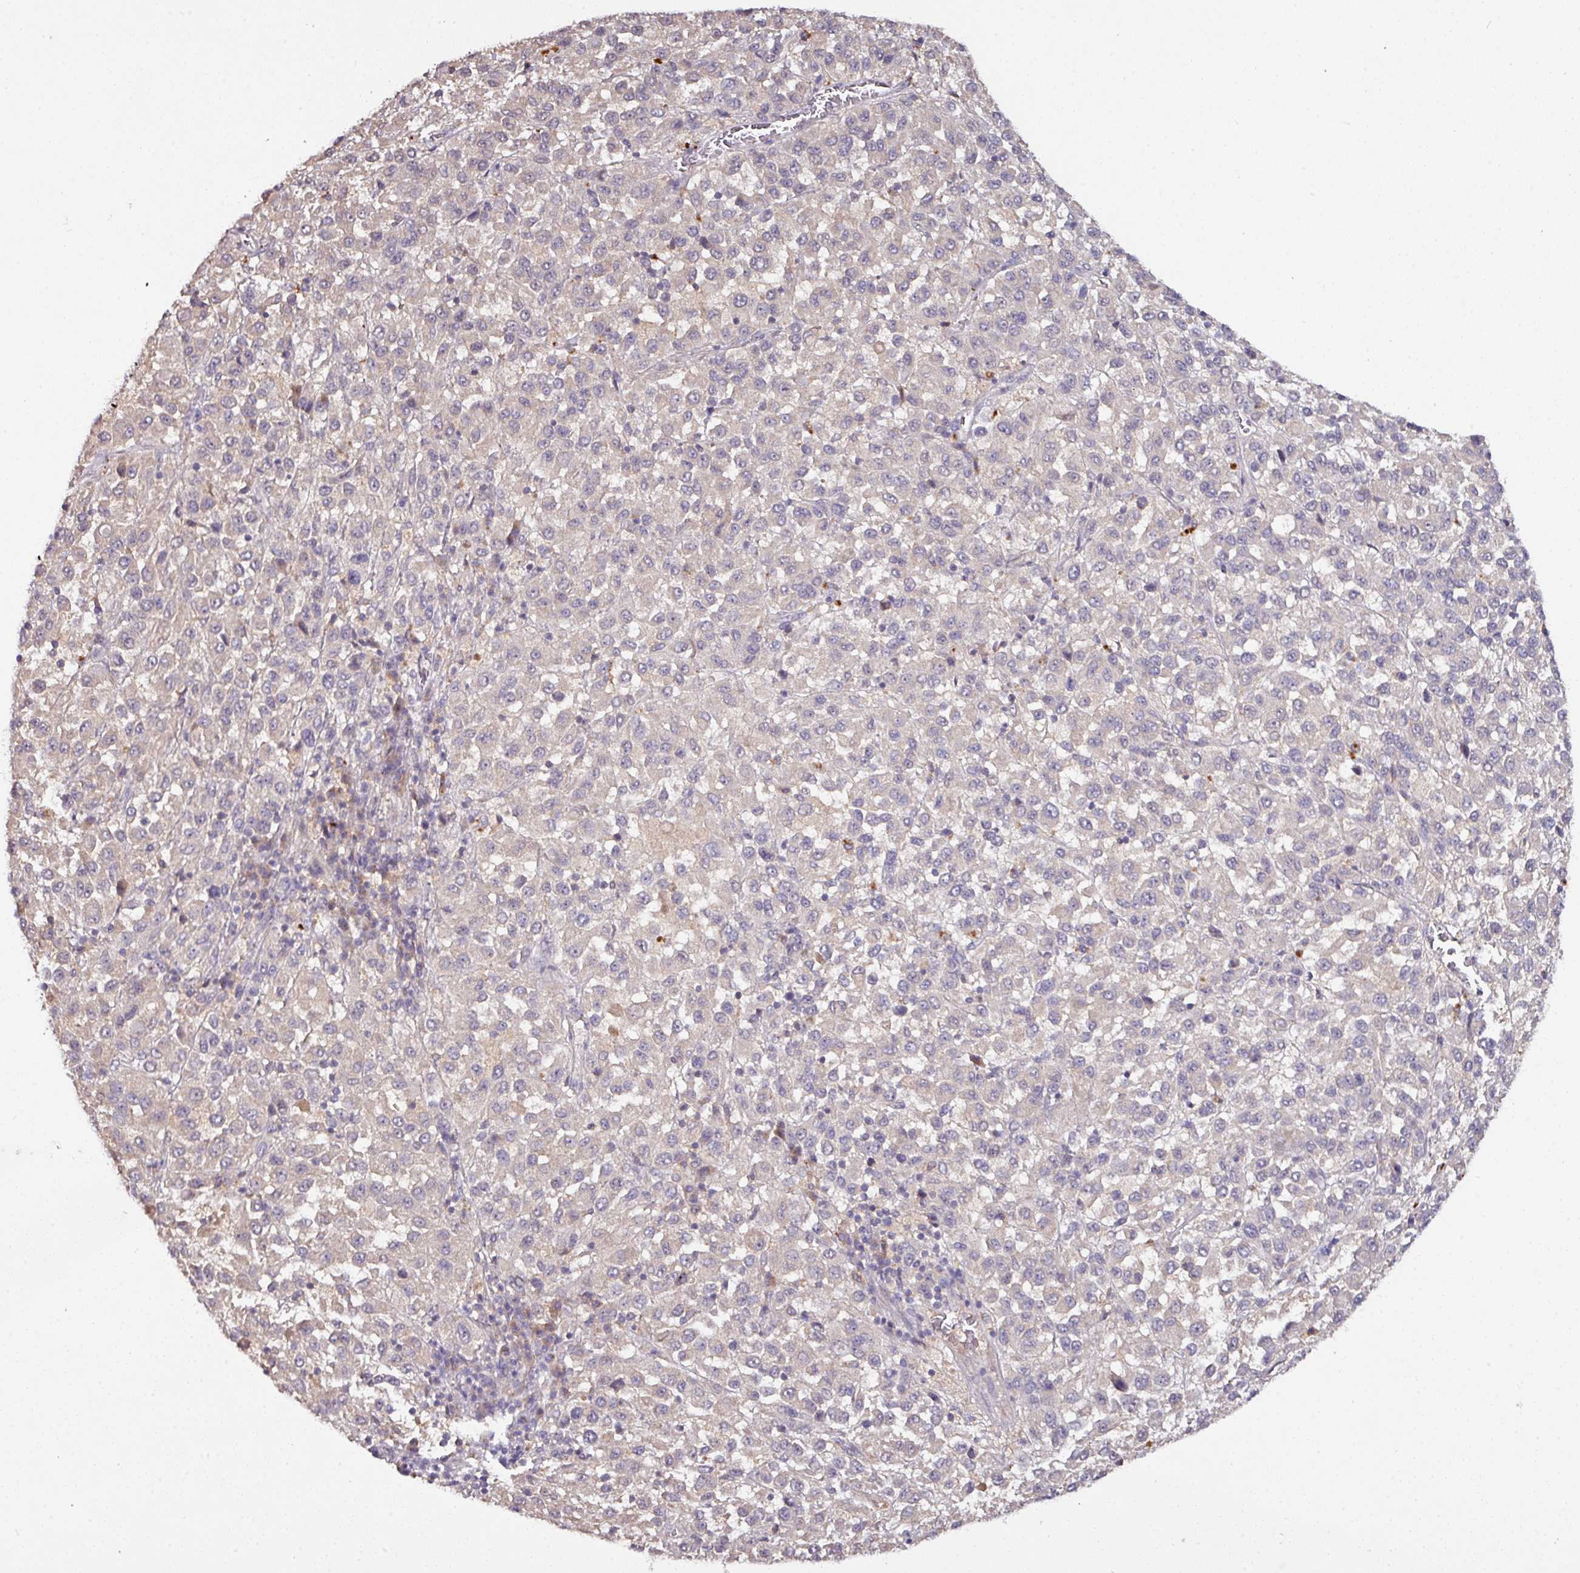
{"staining": {"intensity": "negative", "quantity": "none", "location": "none"}, "tissue": "melanoma", "cell_type": "Tumor cells", "image_type": "cancer", "snomed": [{"axis": "morphology", "description": "Malignant melanoma, Metastatic site"}, {"axis": "topography", "description": "Lung"}], "caption": "The image displays no significant staining in tumor cells of melanoma. The staining is performed using DAB brown chromogen with nuclei counter-stained in using hematoxylin.", "gene": "AEBP2", "patient": {"sex": "male", "age": 64}}